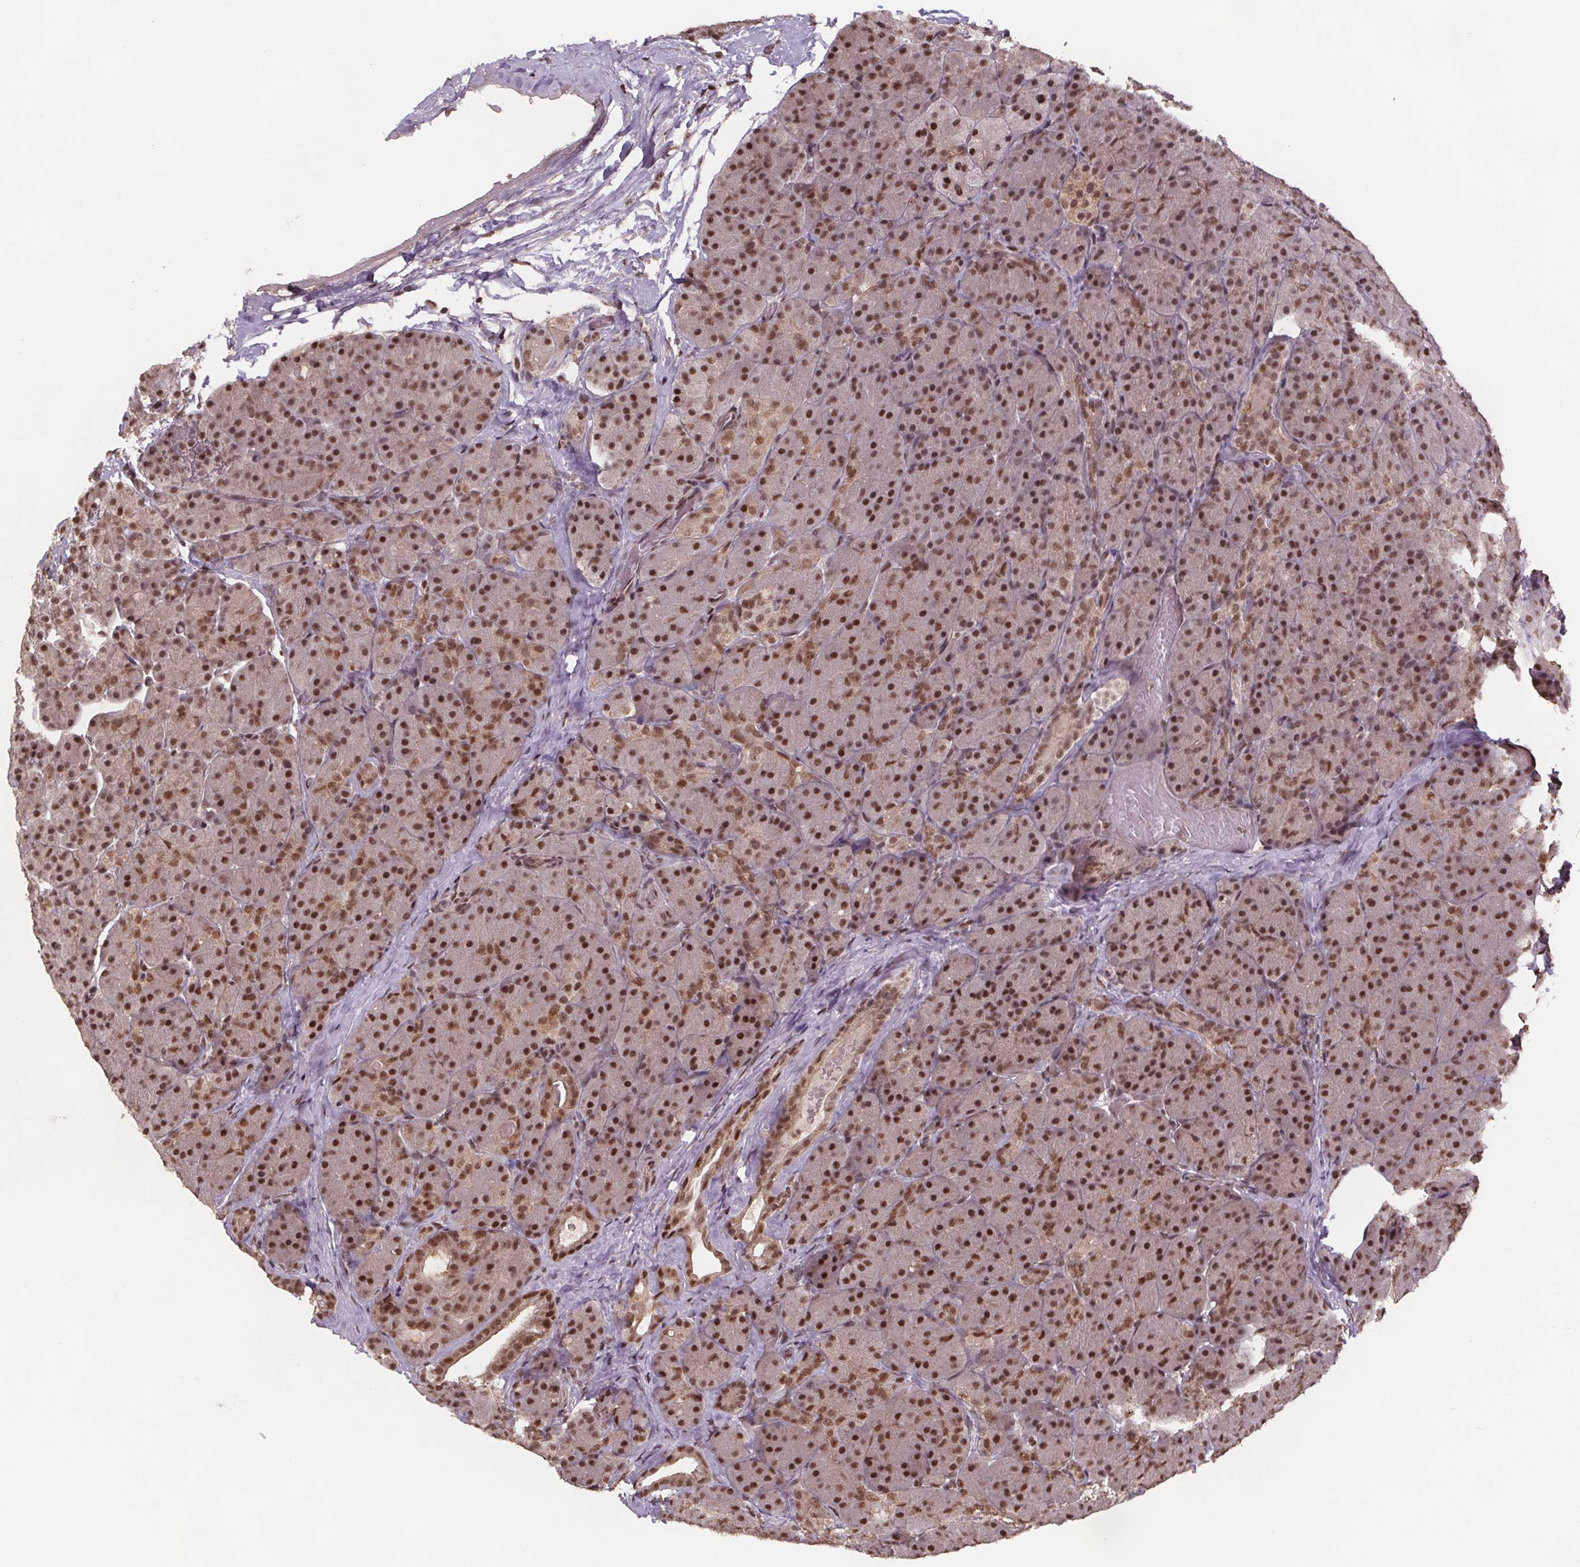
{"staining": {"intensity": "moderate", "quantity": ">75%", "location": "nuclear"}, "tissue": "pancreas", "cell_type": "Exocrine glandular cells", "image_type": "normal", "snomed": [{"axis": "morphology", "description": "Normal tissue, NOS"}, {"axis": "topography", "description": "Pancreas"}], "caption": "Moderate nuclear protein staining is appreciated in approximately >75% of exocrine glandular cells in pancreas. (DAB (3,3'-diaminobenzidine) IHC, brown staining for protein, blue staining for nuclei).", "gene": "JARID2", "patient": {"sex": "male", "age": 57}}